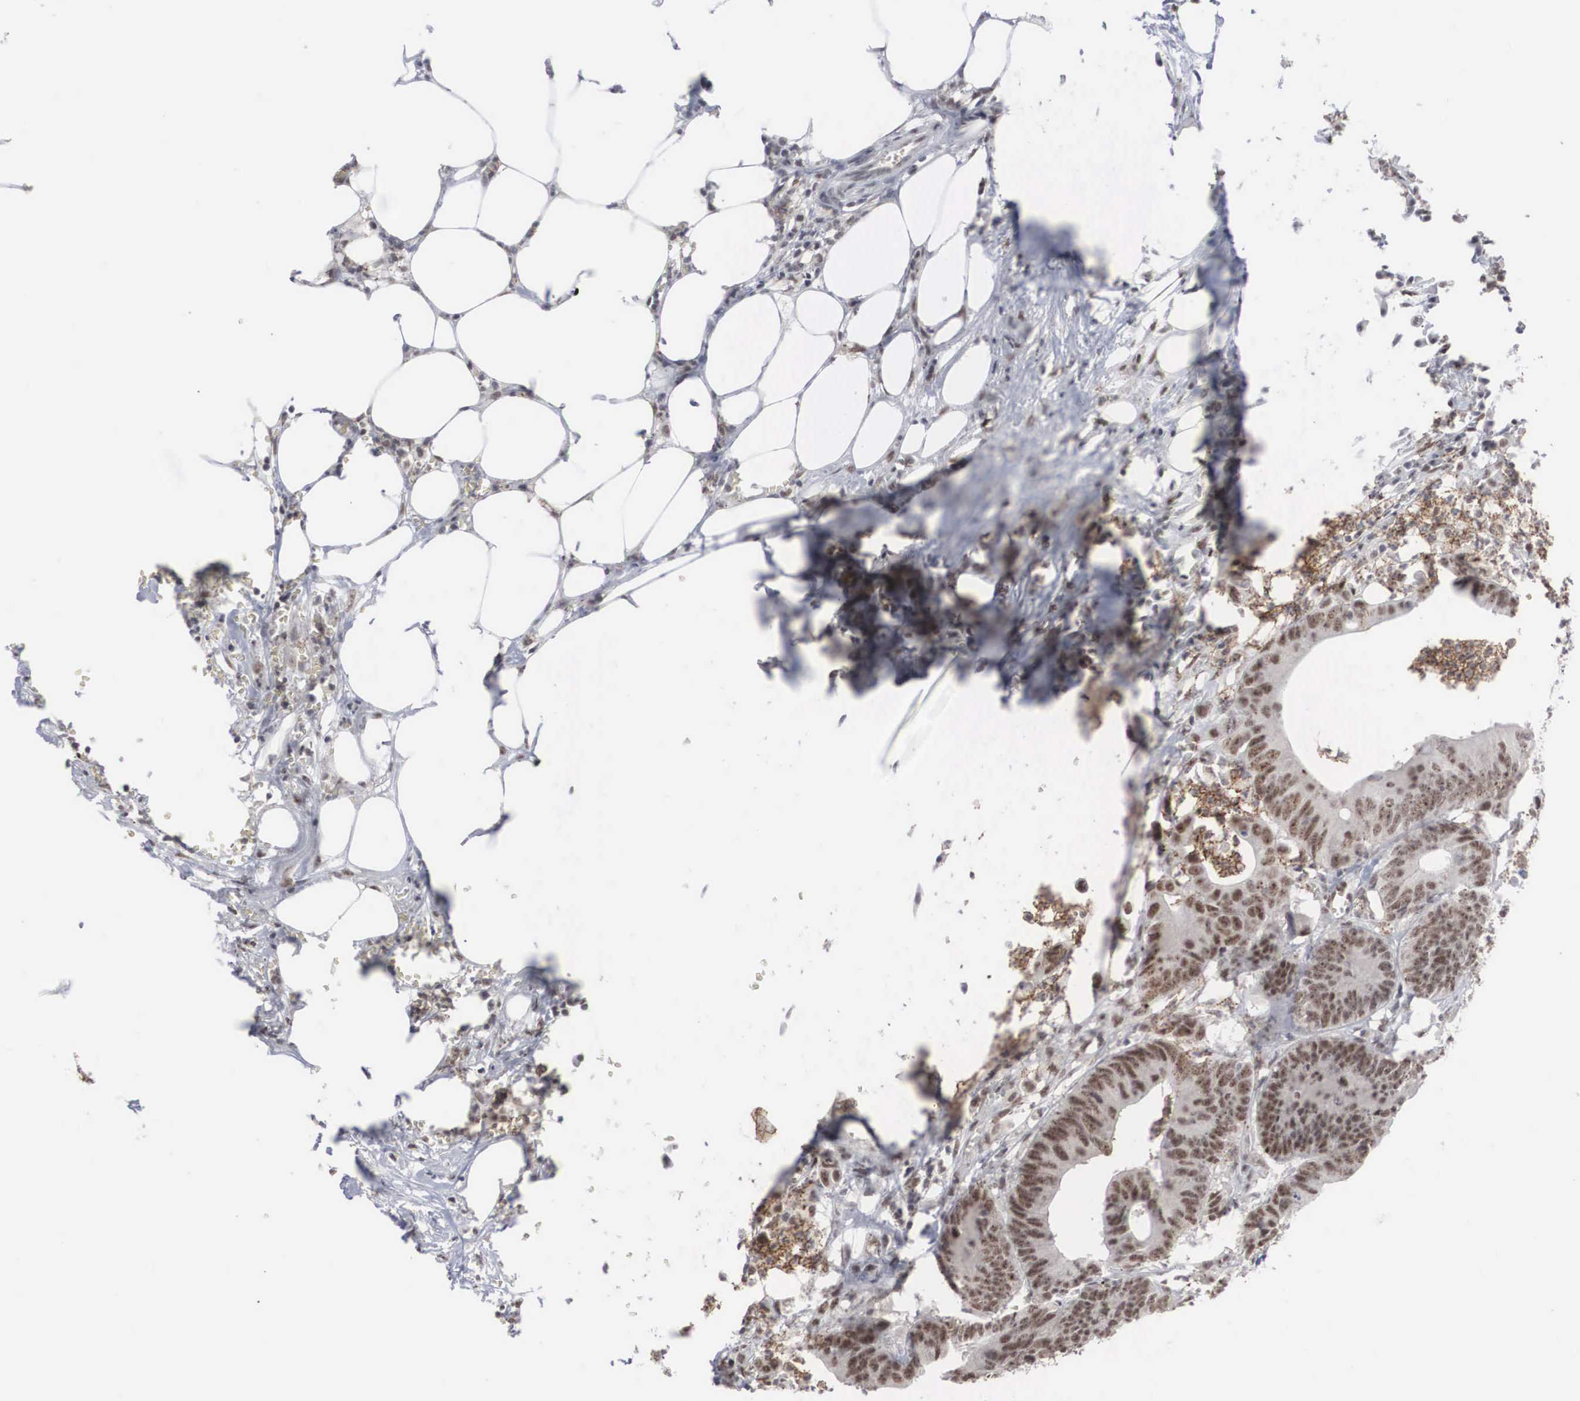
{"staining": {"intensity": "moderate", "quantity": ">75%", "location": "nuclear"}, "tissue": "colorectal cancer", "cell_type": "Tumor cells", "image_type": "cancer", "snomed": [{"axis": "morphology", "description": "Adenocarcinoma, NOS"}, {"axis": "topography", "description": "Colon"}], "caption": "Protein analysis of adenocarcinoma (colorectal) tissue displays moderate nuclear staining in approximately >75% of tumor cells. The staining is performed using DAB (3,3'-diaminobenzidine) brown chromogen to label protein expression. The nuclei are counter-stained blue using hematoxylin.", "gene": "AUTS2", "patient": {"sex": "male", "age": 55}}